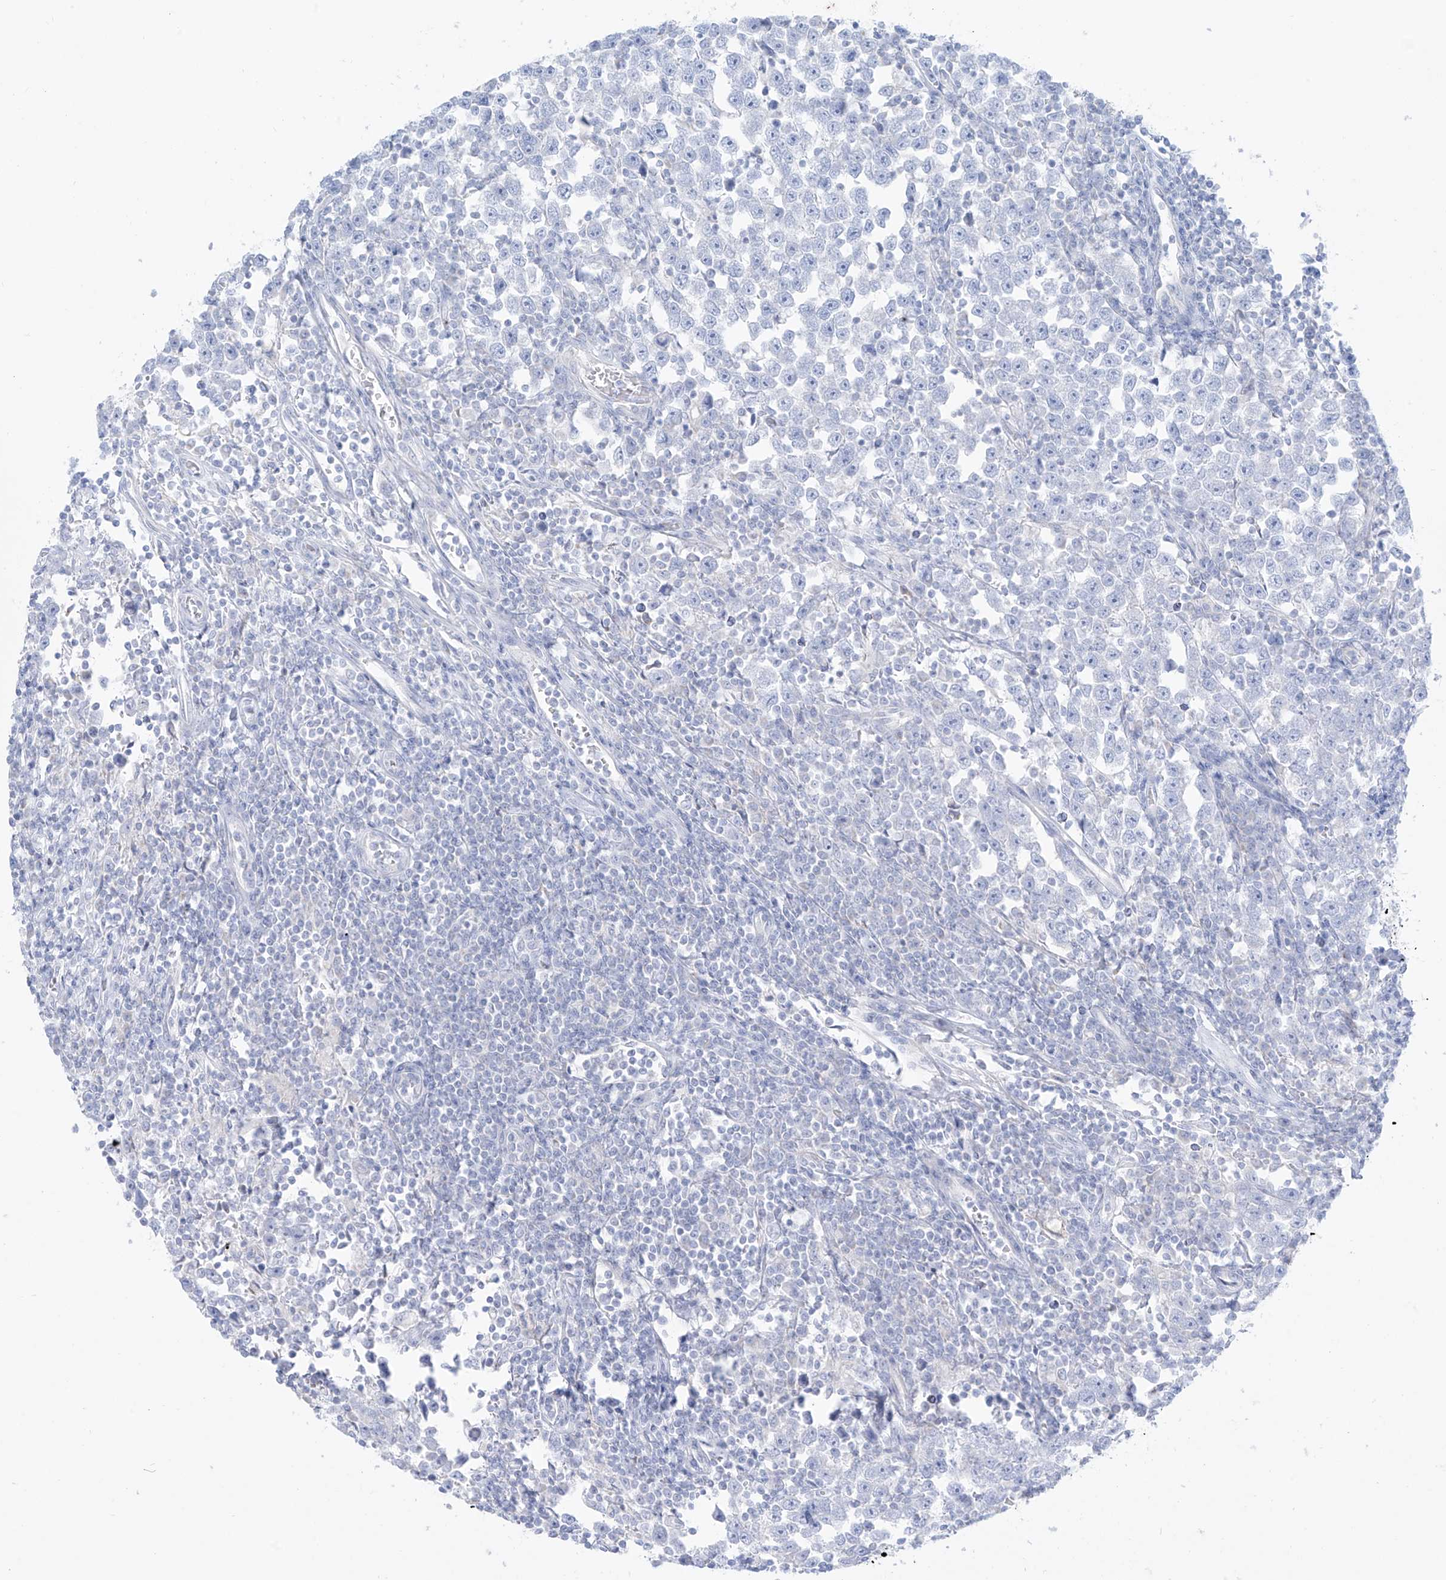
{"staining": {"intensity": "negative", "quantity": "none", "location": "none"}, "tissue": "testis cancer", "cell_type": "Tumor cells", "image_type": "cancer", "snomed": [{"axis": "morphology", "description": "Normal tissue, NOS"}, {"axis": "morphology", "description": "Seminoma, NOS"}, {"axis": "topography", "description": "Testis"}], "caption": "IHC photomicrograph of neoplastic tissue: seminoma (testis) stained with DAB (3,3'-diaminobenzidine) reveals no significant protein expression in tumor cells.", "gene": "SLC26A3", "patient": {"sex": "male", "age": 43}}